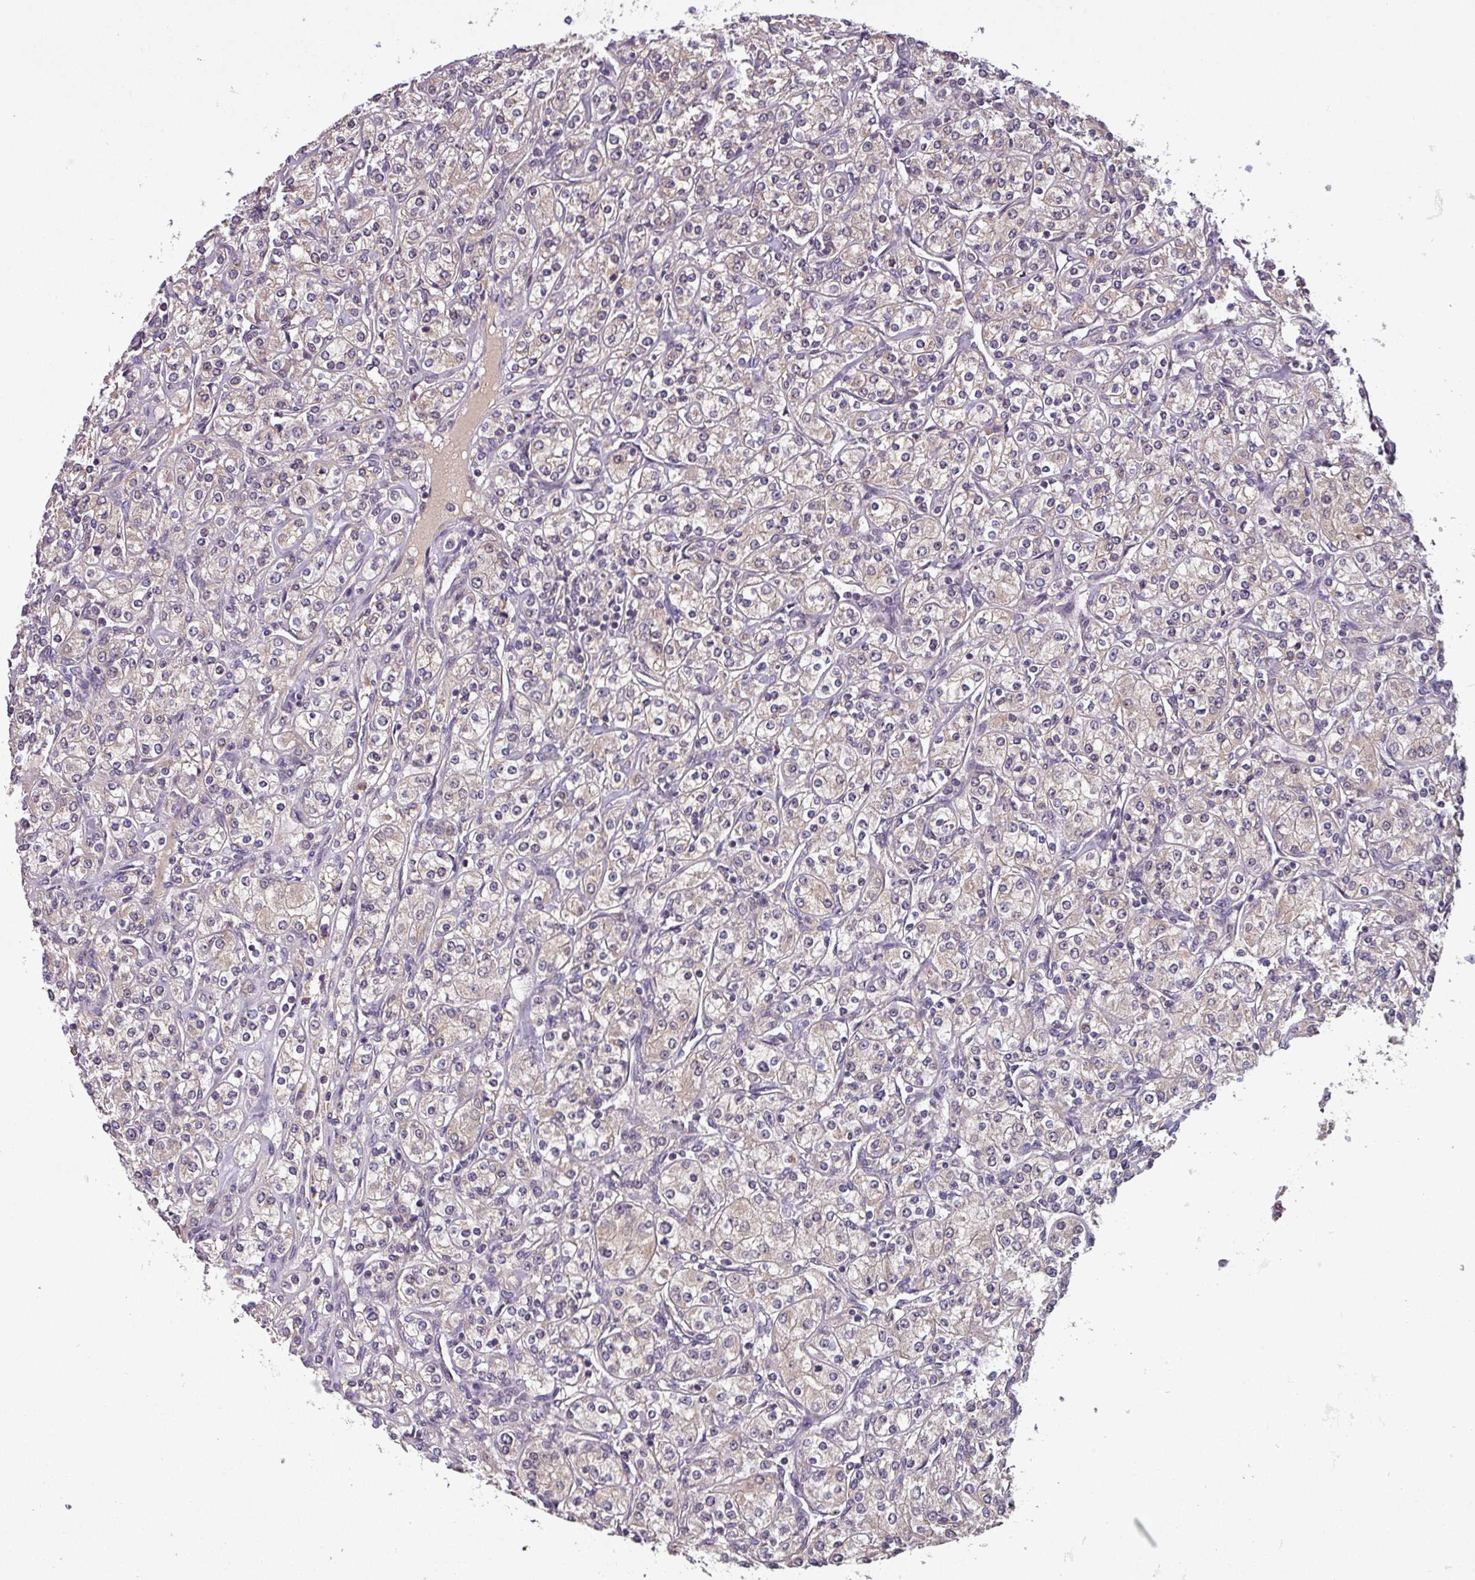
{"staining": {"intensity": "negative", "quantity": "none", "location": "none"}, "tissue": "renal cancer", "cell_type": "Tumor cells", "image_type": "cancer", "snomed": [{"axis": "morphology", "description": "Adenocarcinoma, NOS"}, {"axis": "topography", "description": "Kidney"}], "caption": "Tumor cells are negative for brown protein staining in renal cancer (adenocarcinoma).", "gene": "NOB1", "patient": {"sex": "male", "age": 77}}